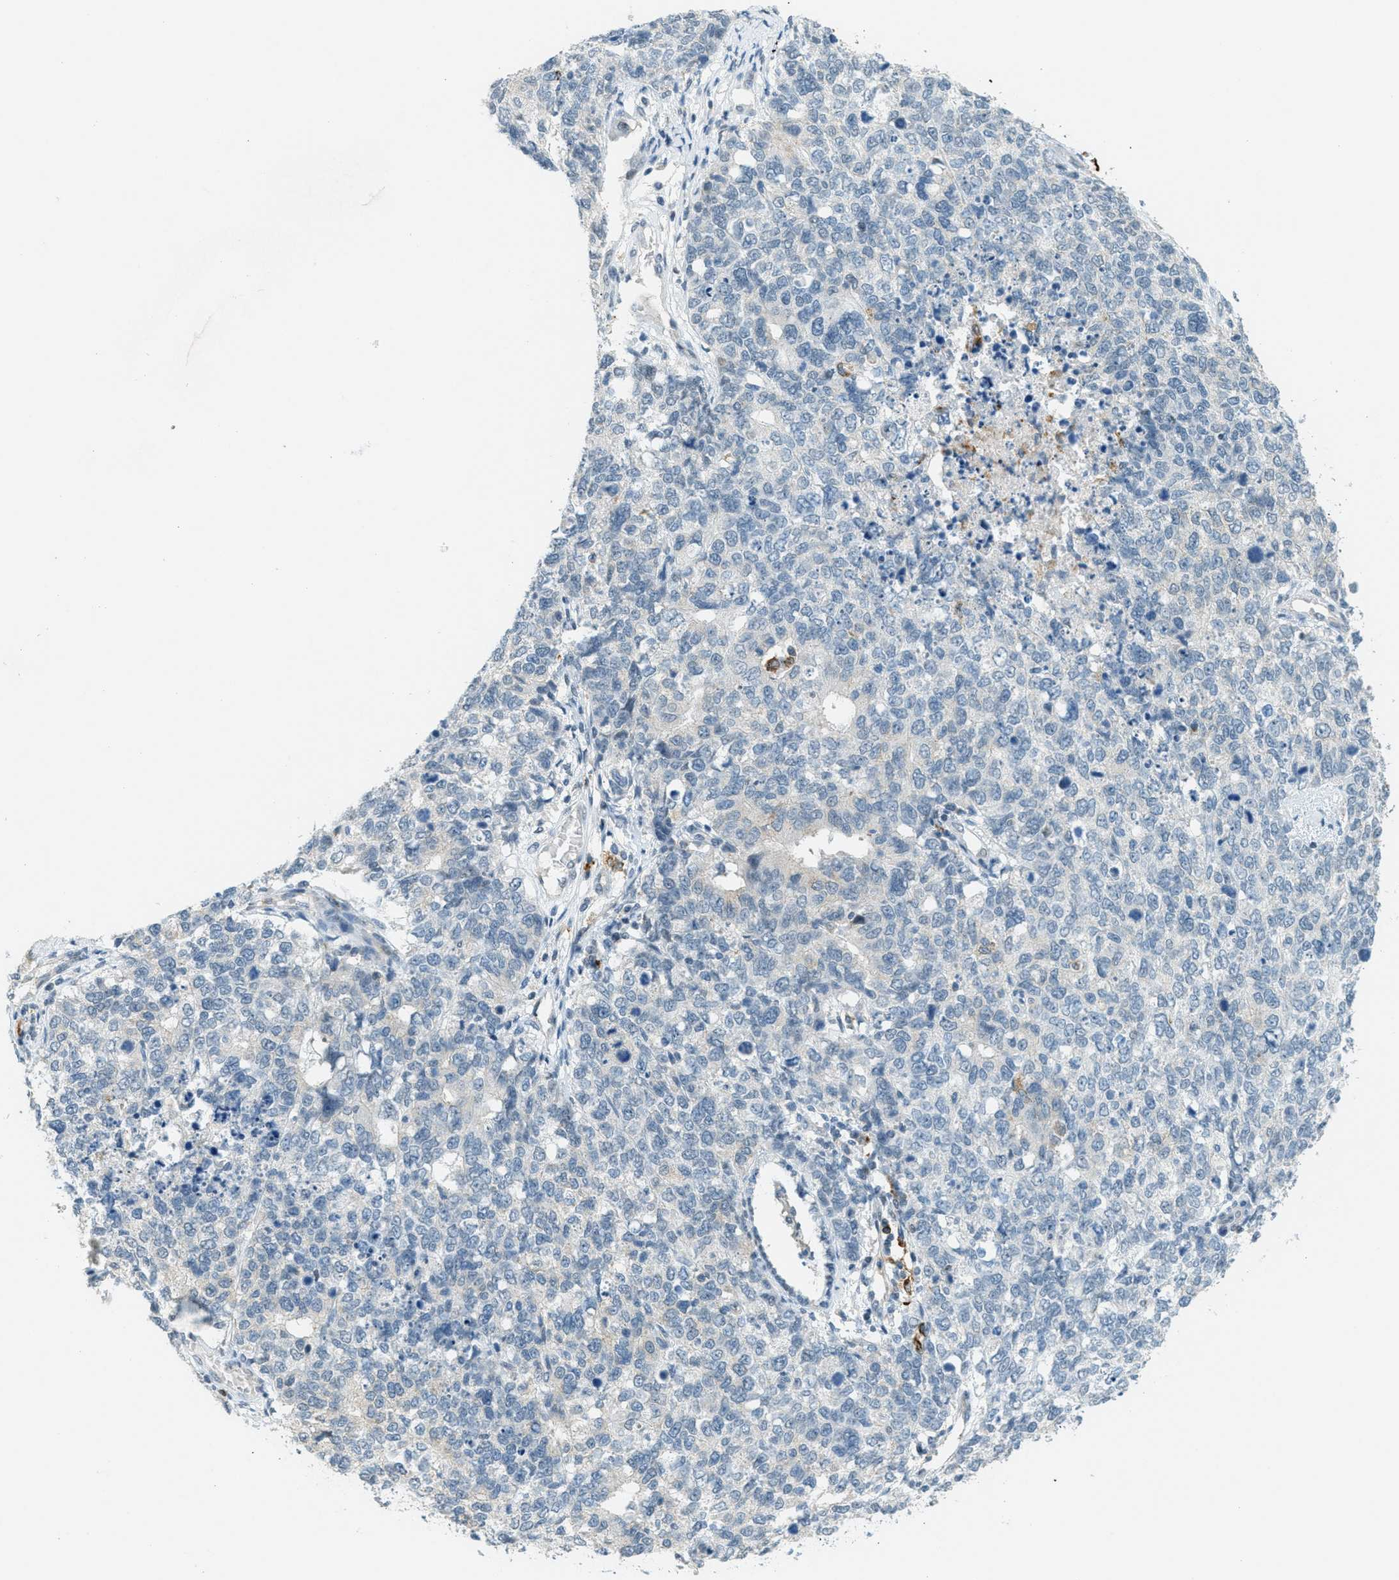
{"staining": {"intensity": "negative", "quantity": "none", "location": "none"}, "tissue": "cervical cancer", "cell_type": "Tumor cells", "image_type": "cancer", "snomed": [{"axis": "morphology", "description": "Squamous cell carcinoma, NOS"}, {"axis": "topography", "description": "Cervix"}], "caption": "High magnification brightfield microscopy of cervical squamous cell carcinoma stained with DAB (brown) and counterstained with hematoxylin (blue): tumor cells show no significant expression.", "gene": "FYN", "patient": {"sex": "female", "age": 63}}